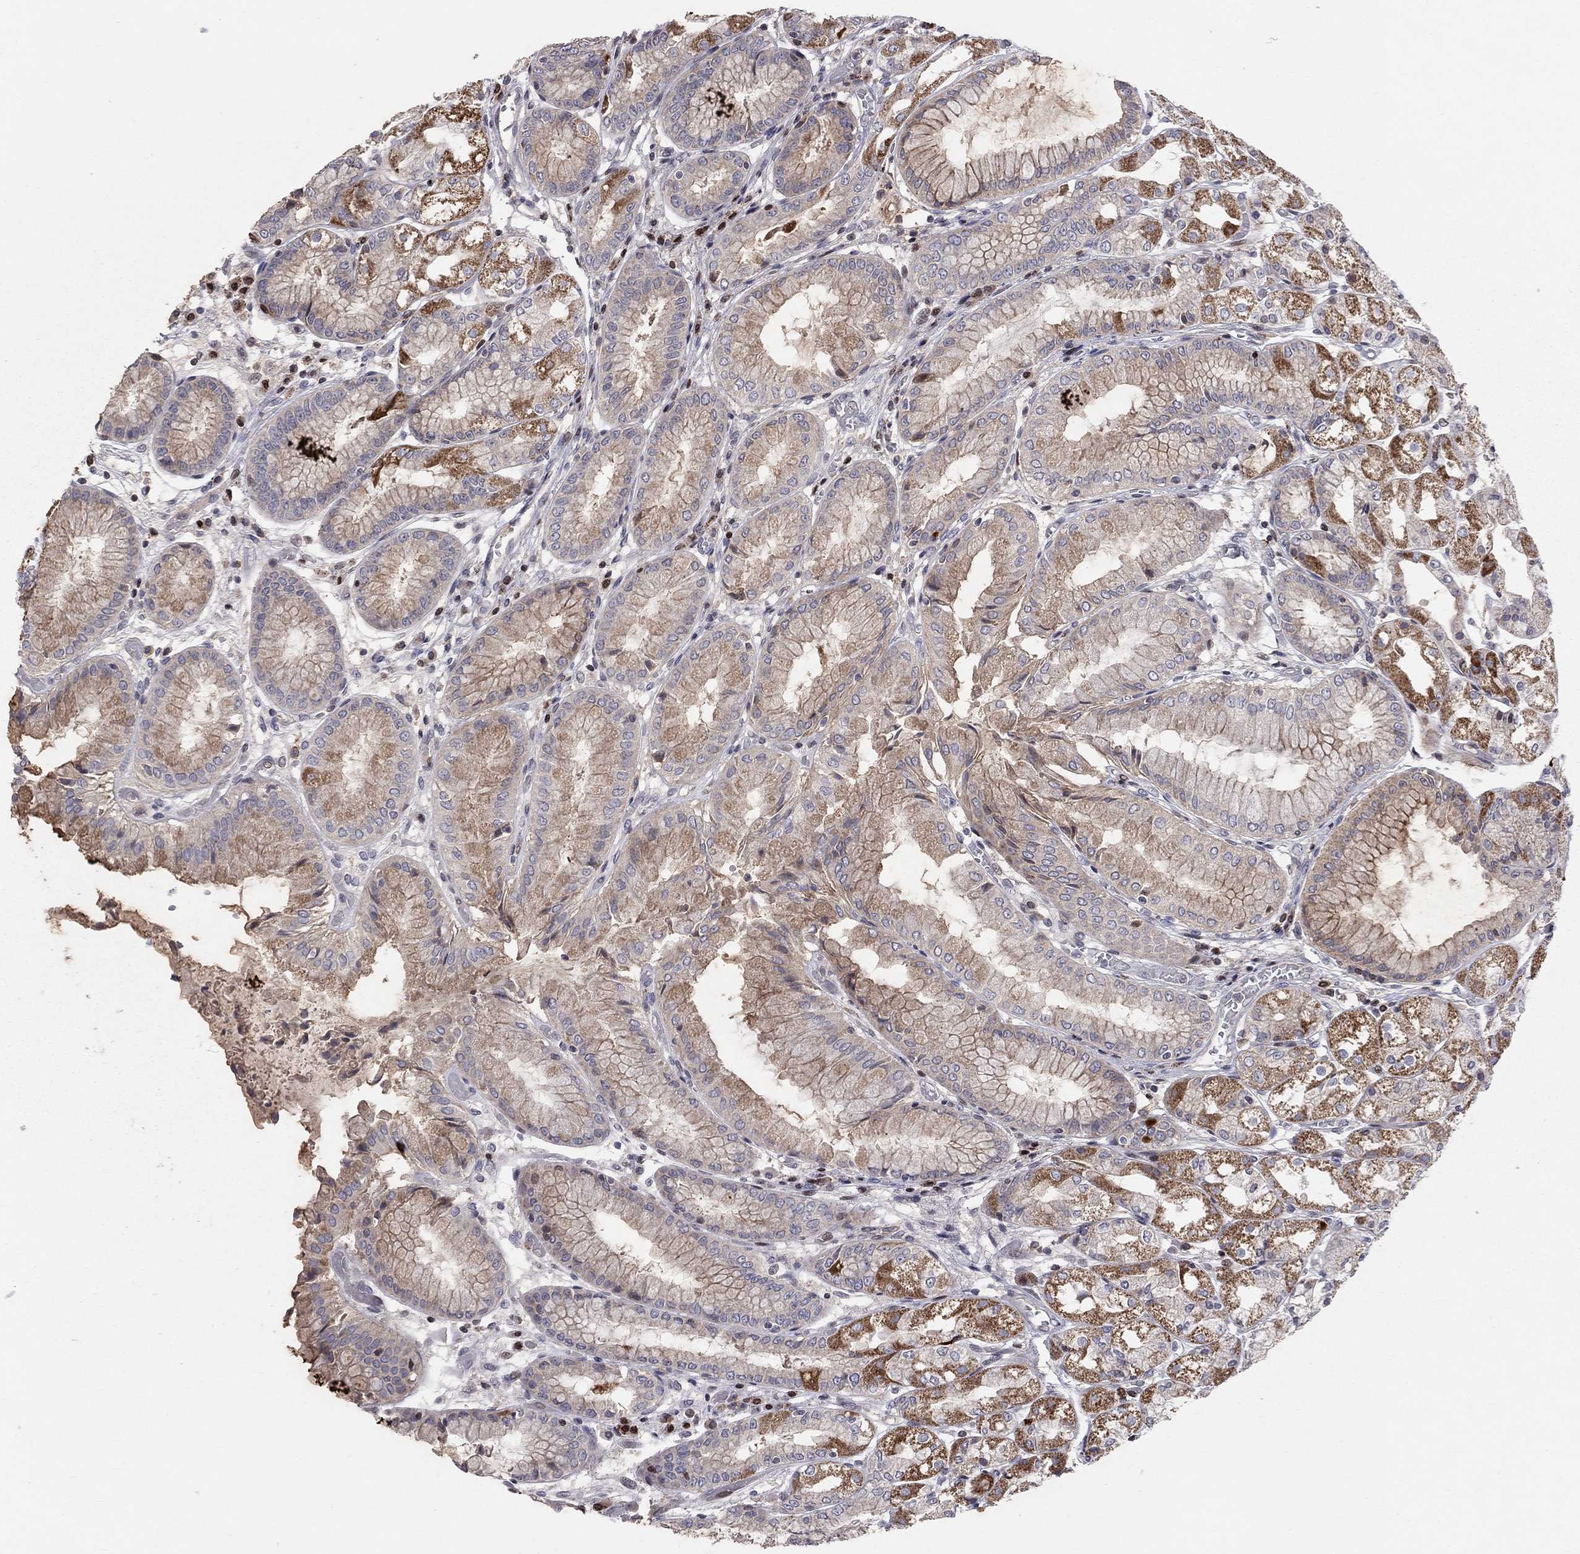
{"staining": {"intensity": "strong", "quantity": "25%-75%", "location": "cytoplasmic/membranous"}, "tissue": "stomach", "cell_type": "Glandular cells", "image_type": "normal", "snomed": [{"axis": "morphology", "description": "Normal tissue, NOS"}, {"axis": "topography", "description": "Stomach, upper"}], "caption": "Stomach was stained to show a protein in brown. There is high levels of strong cytoplasmic/membranous expression in approximately 25%-75% of glandular cells. (Stains: DAB (3,3'-diaminobenzidine) in brown, nuclei in blue, Microscopy: brightfield microscopy at high magnification).", "gene": "ERN2", "patient": {"sex": "male", "age": 72}}